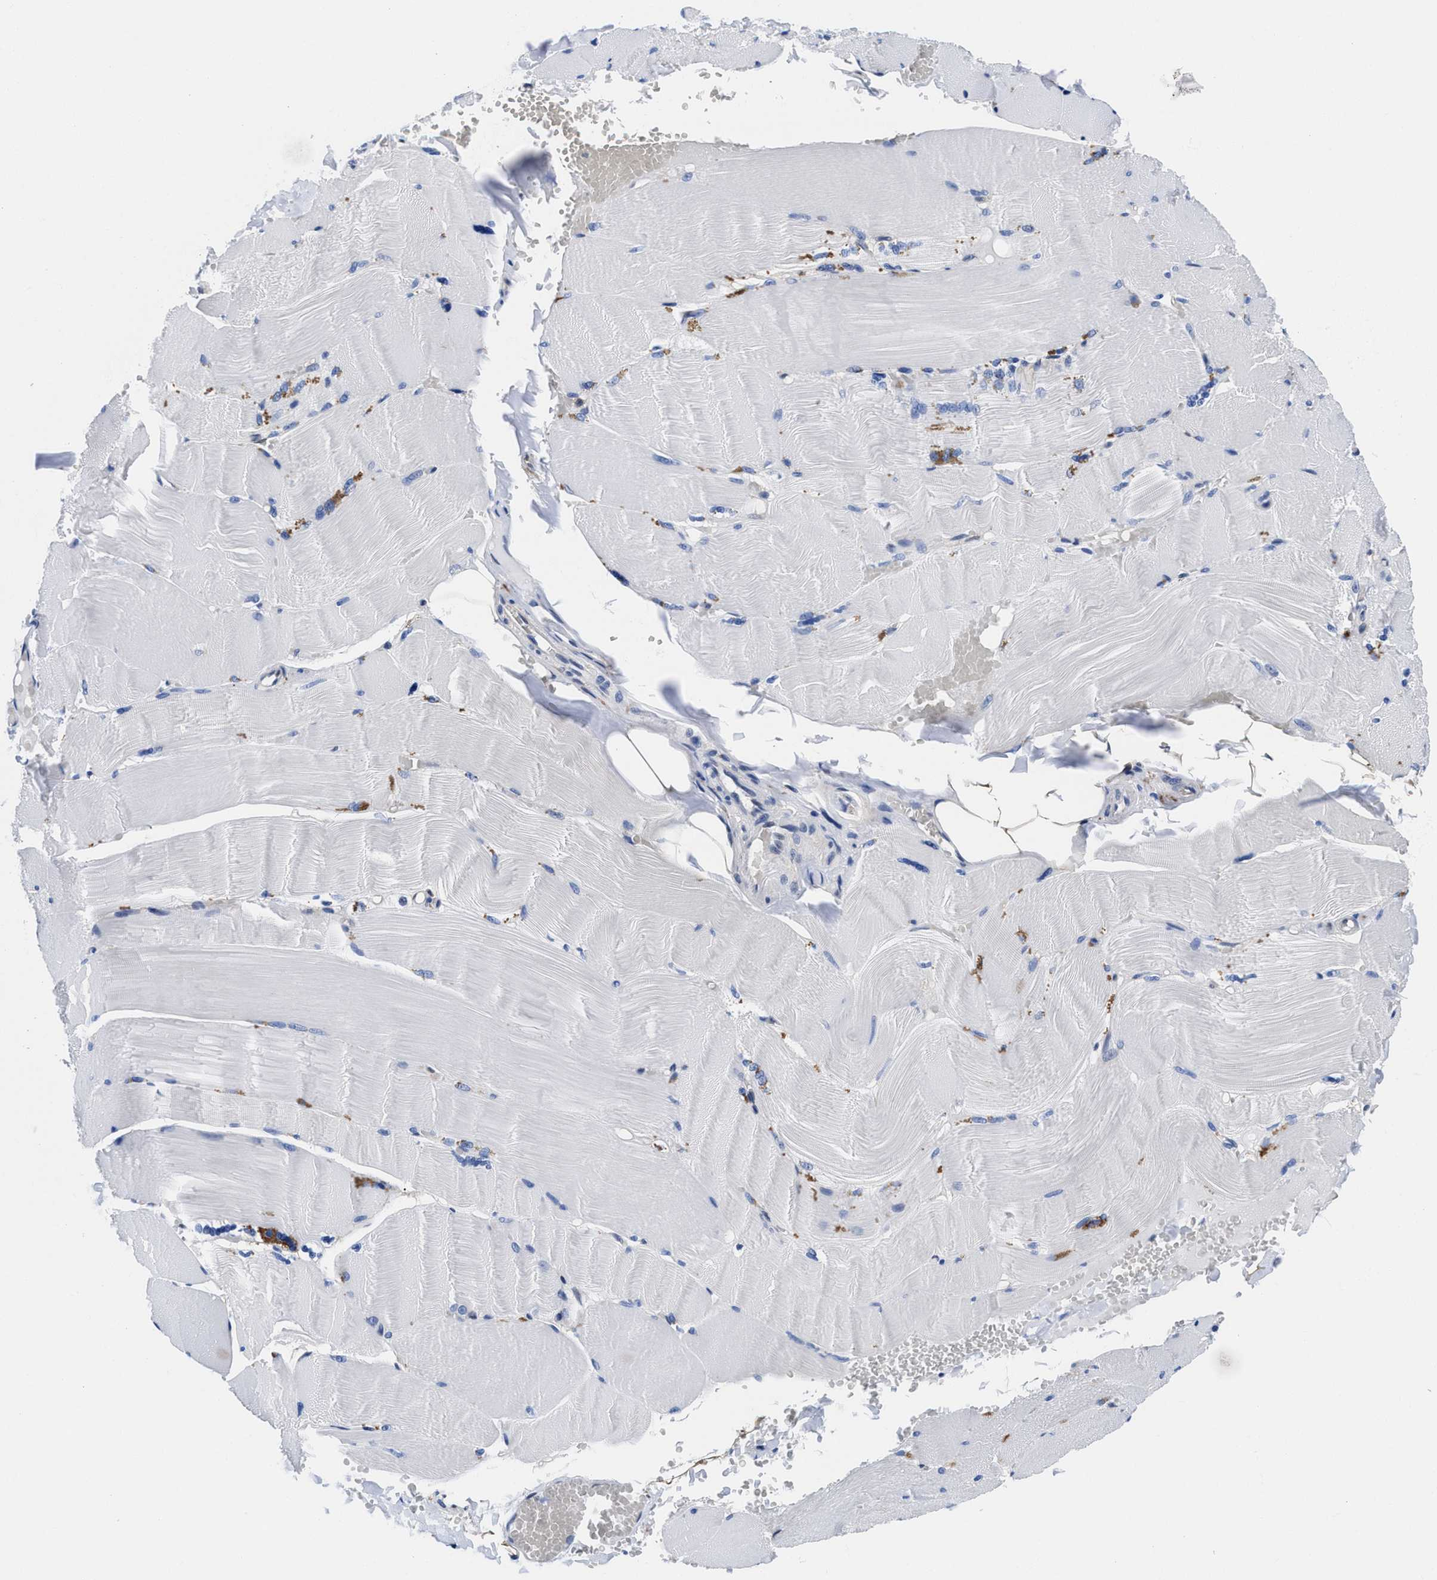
{"staining": {"intensity": "negative", "quantity": "none", "location": "none"}, "tissue": "skeletal muscle", "cell_type": "Myocytes", "image_type": "normal", "snomed": [{"axis": "morphology", "description": "Normal tissue, NOS"}, {"axis": "topography", "description": "Skin"}, {"axis": "topography", "description": "Skeletal muscle"}], "caption": "This is an IHC photomicrograph of unremarkable human skeletal muscle. There is no positivity in myocytes.", "gene": "ACLY", "patient": {"sex": "male", "age": 83}}